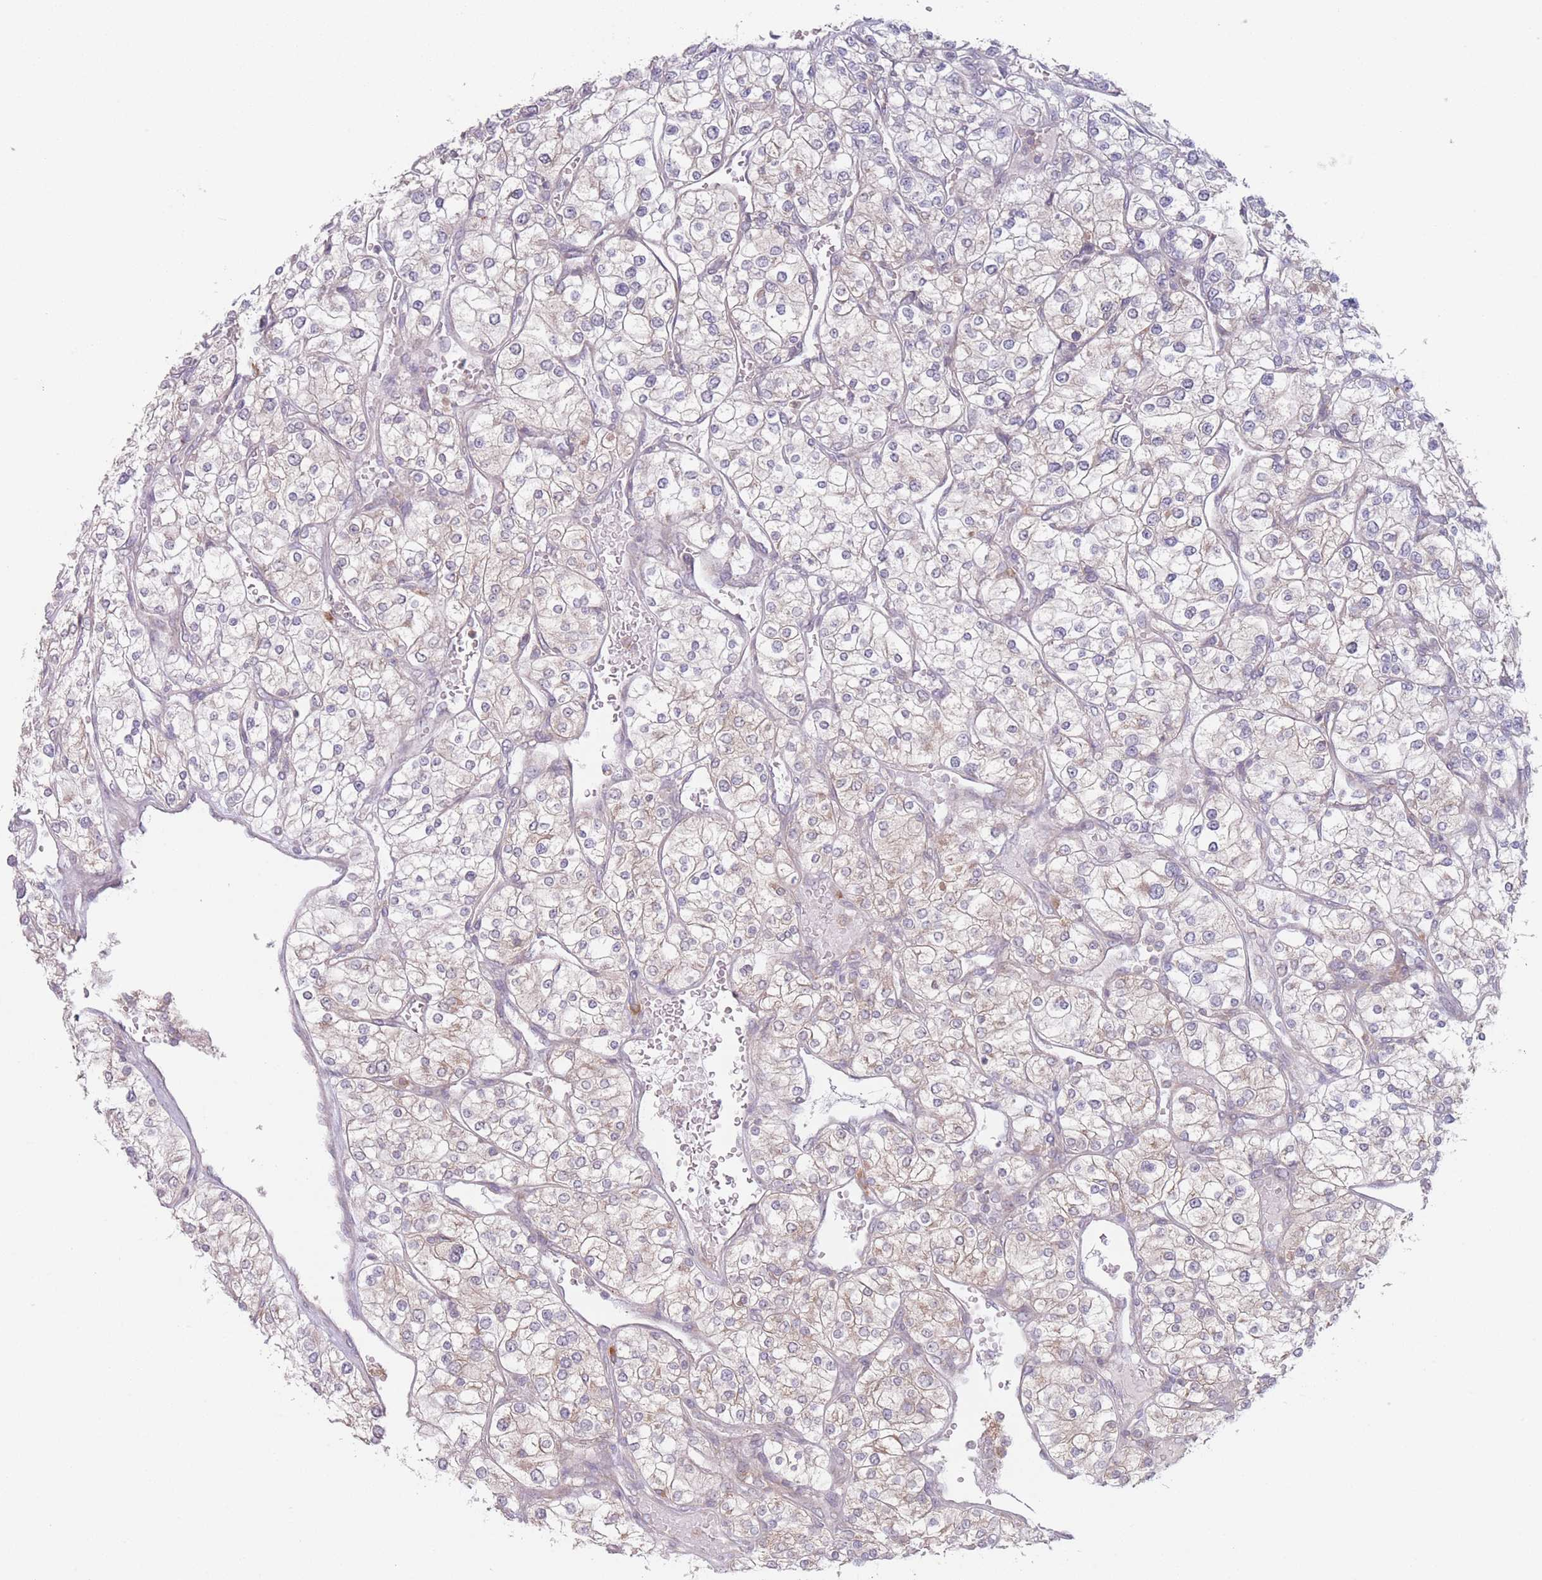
{"staining": {"intensity": "negative", "quantity": "none", "location": "none"}, "tissue": "renal cancer", "cell_type": "Tumor cells", "image_type": "cancer", "snomed": [{"axis": "morphology", "description": "Adenocarcinoma, NOS"}, {"axis": "topography", "description": "Kidney"}], "caption": "Immunohistochemistry (IHC) of adenocarcinoma (renal) displays no expression in tumor cells.", "gene": "PPM1A", "patient": {"sex": "male", "age": 80}}